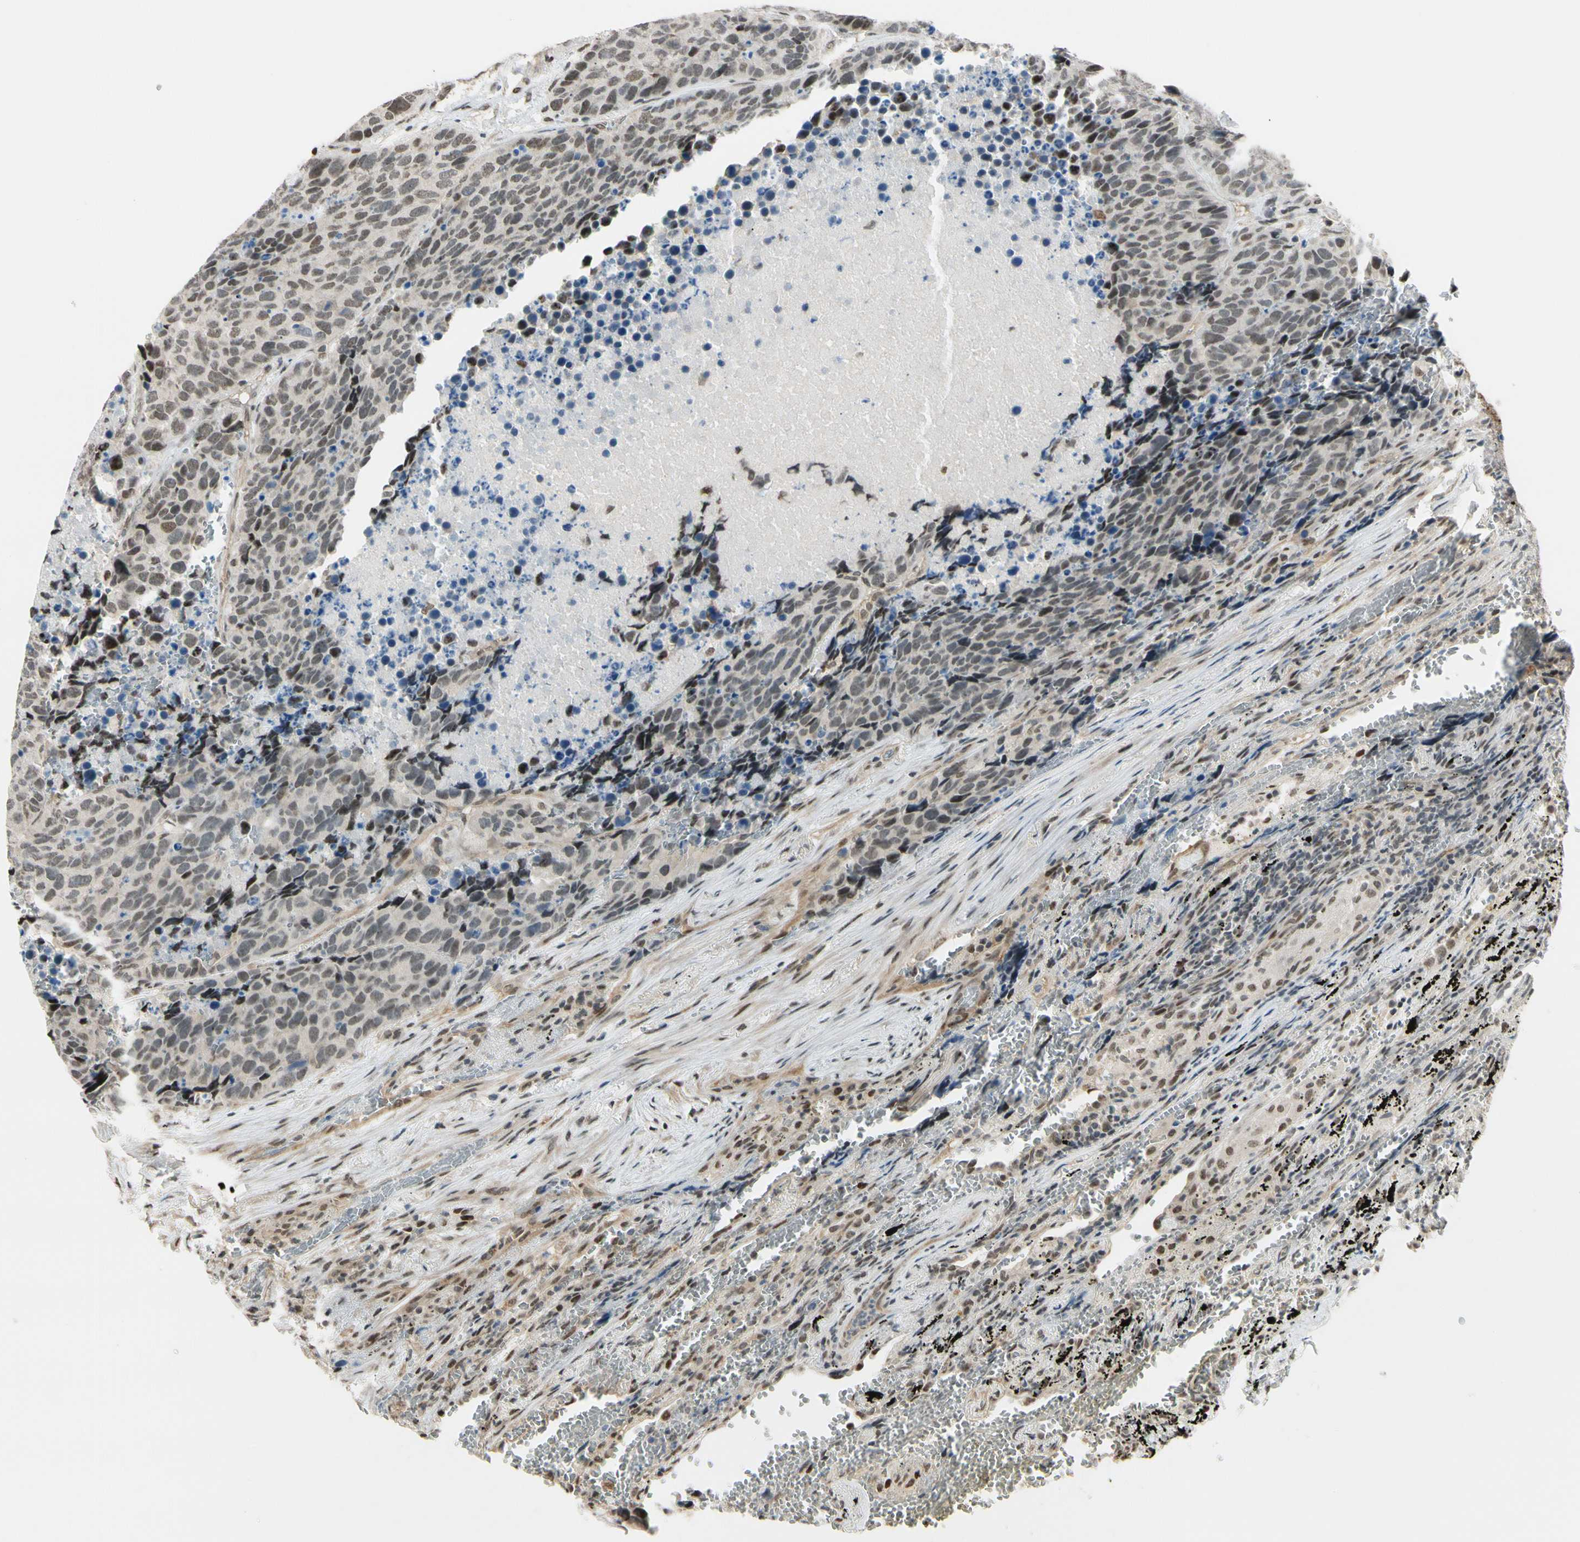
{"staining": {"intensity": "weak", "quantity": "25%-75%", "location": "nuclear"}, "tissue": "carcinoid", "cell_type": "Tumor cells", "image_type": "cancer", "snomed": [{"axis": "morphology", "description": "Carcinoid, malignant, NOS"}, {"axis": "topography", "description": "Lung"}], "caption": "Immunohistochemistry (IHC) photomicrograph of neoplastic tissue: carcinoid (malignant) stained using IHC displays low levels of weak protein expression localized specifically in the nuclear of tumor cells, appearing as a nuclear brown color.", "gene": "SUFU", "patient": {"sex": "male", "age": 60}}